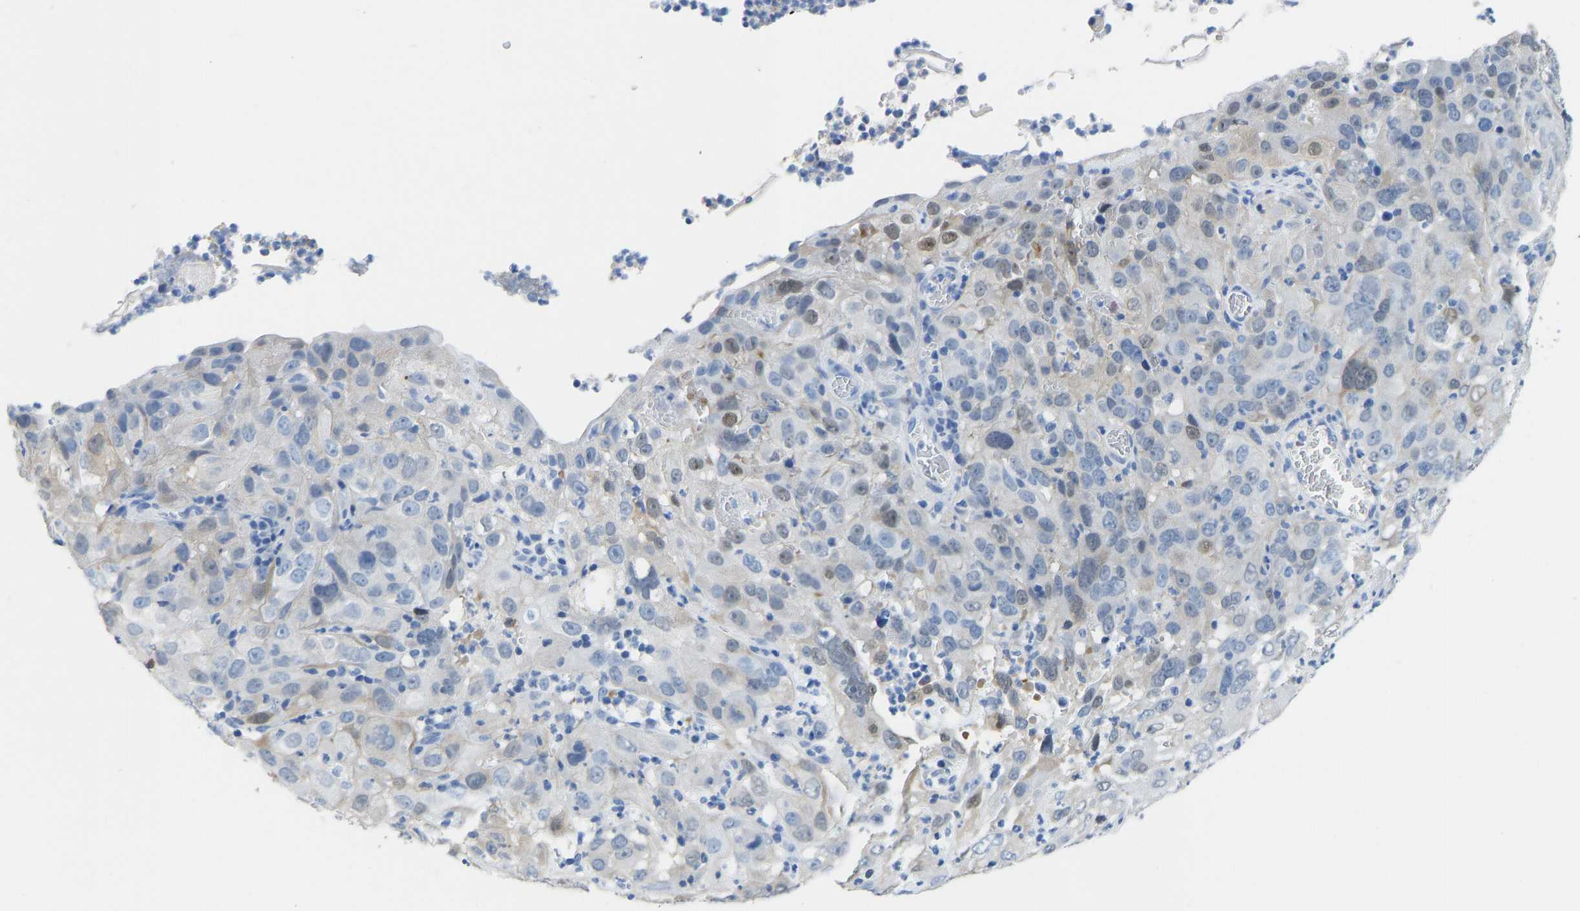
{"staining": {"intensity": "weak", "quantity": "<25%", "location": "nuclear"}, "tissue": "cervical cancer", "cell_type": "Tumor cells", "image_type": "cancer", "snomed": [{"axis": "morphology", "description": "Squamous cell carcinoma, NOS"}, {"axis": "topography", "description": "Cervix"}], "caption": "A micrograph of human cervical cancer is negative for staining in tumor cells.", "gene": "NKAIN3", "patient": {"sex": "female", "age": 32}}